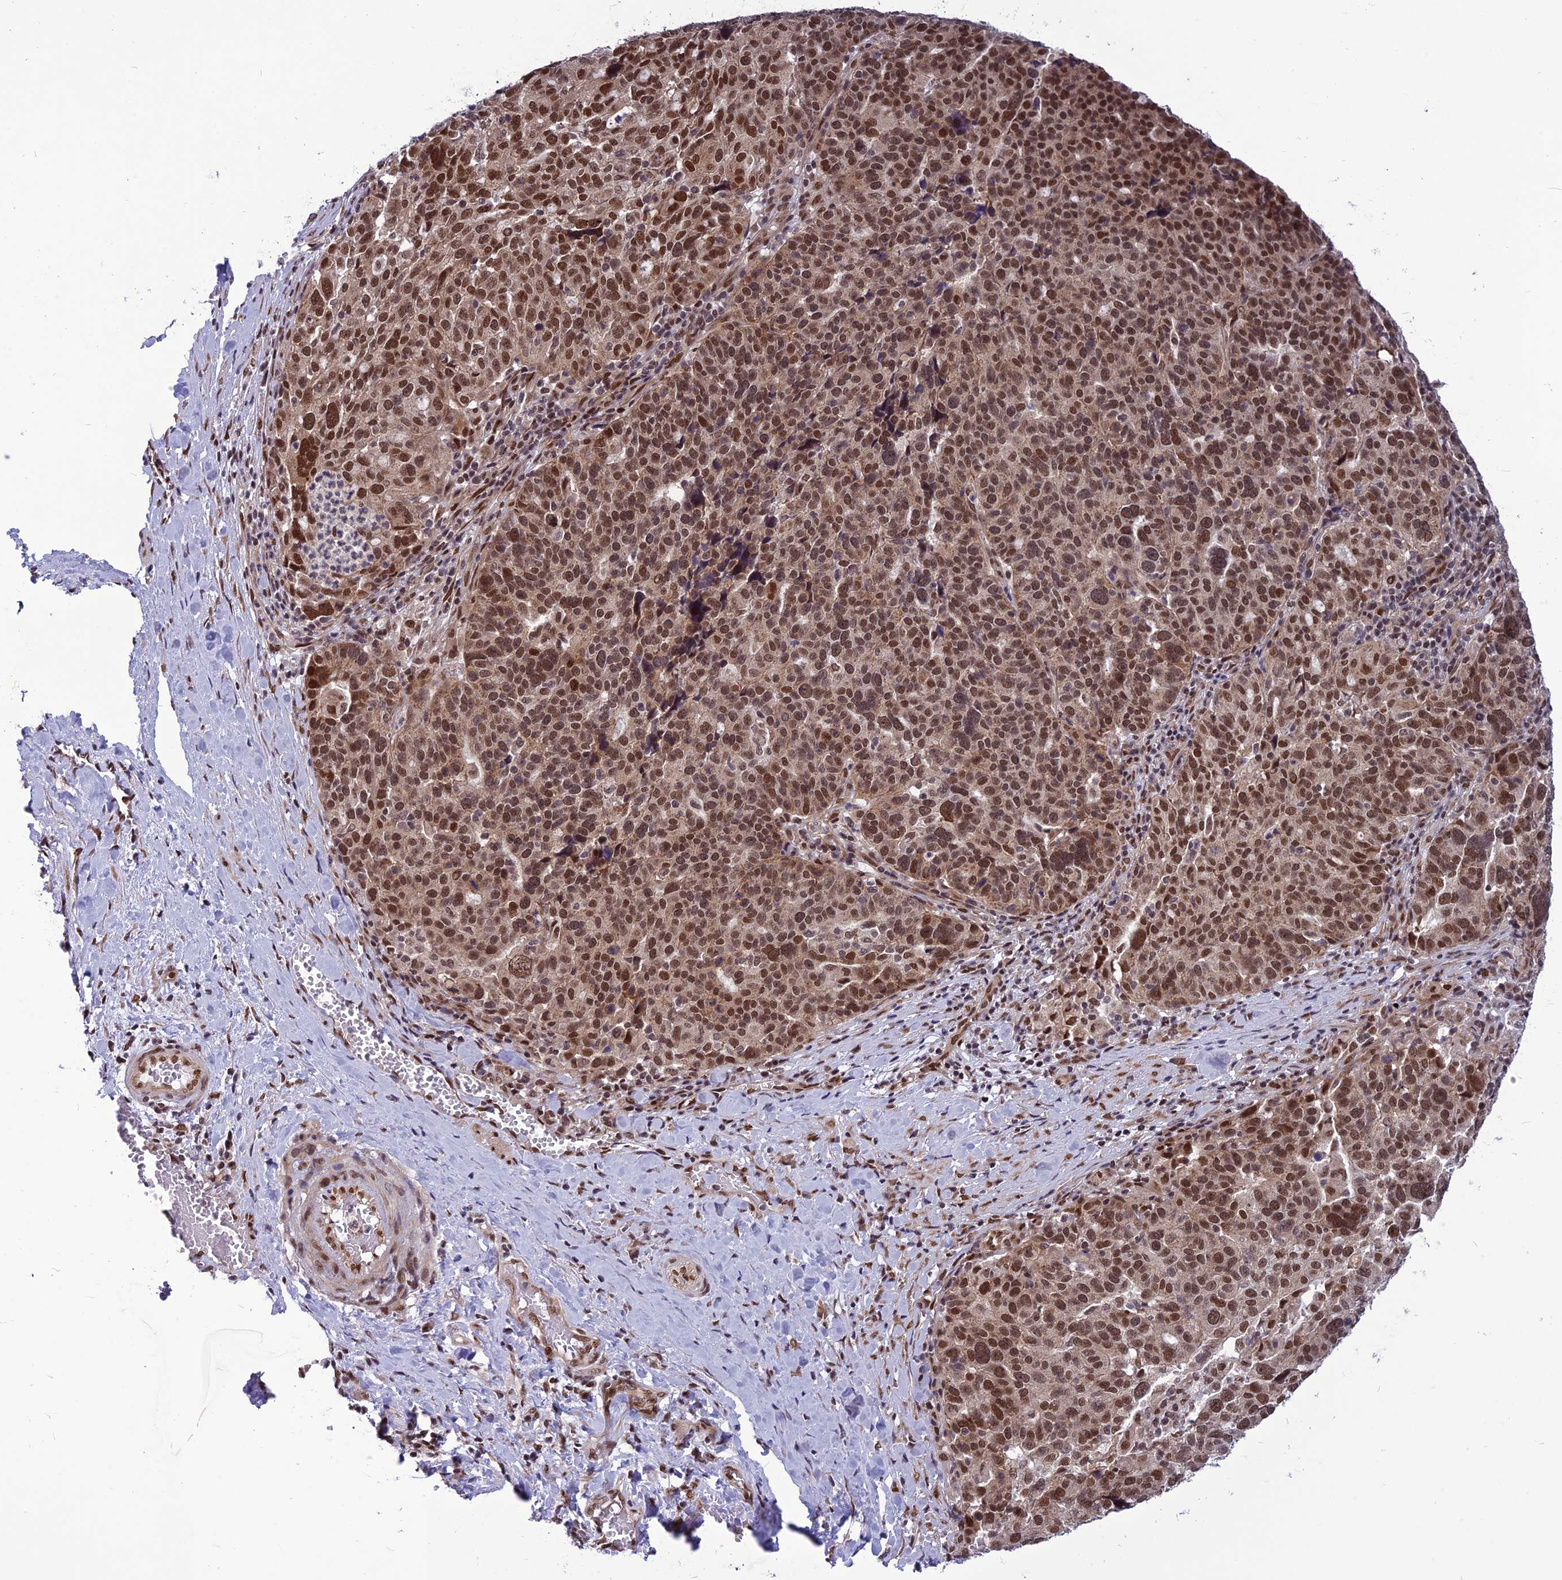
{"staining": {"intensity": "strong", "quantity": ">75%", "location": "nuclear"}, "tissue": "ovarian cancer", "cell_type": "Tumor cells", "image_type": "cancer", "snomed": [{"axis": "morphology", "description": "Cystadenocarcinoma, serous, NOS"}, {"axis": "topography", "description": "Ovary"}], "caption": "A high-resolution photomicrograph shows immunohistochemistry (IHC) staining of ovarian serous cystadenocarcinoma, which exhibits strong nuclear expression in about >75% of tumor cells.", "gene": "RTRAF", "patient": {"sex": "female", "age": 59}}